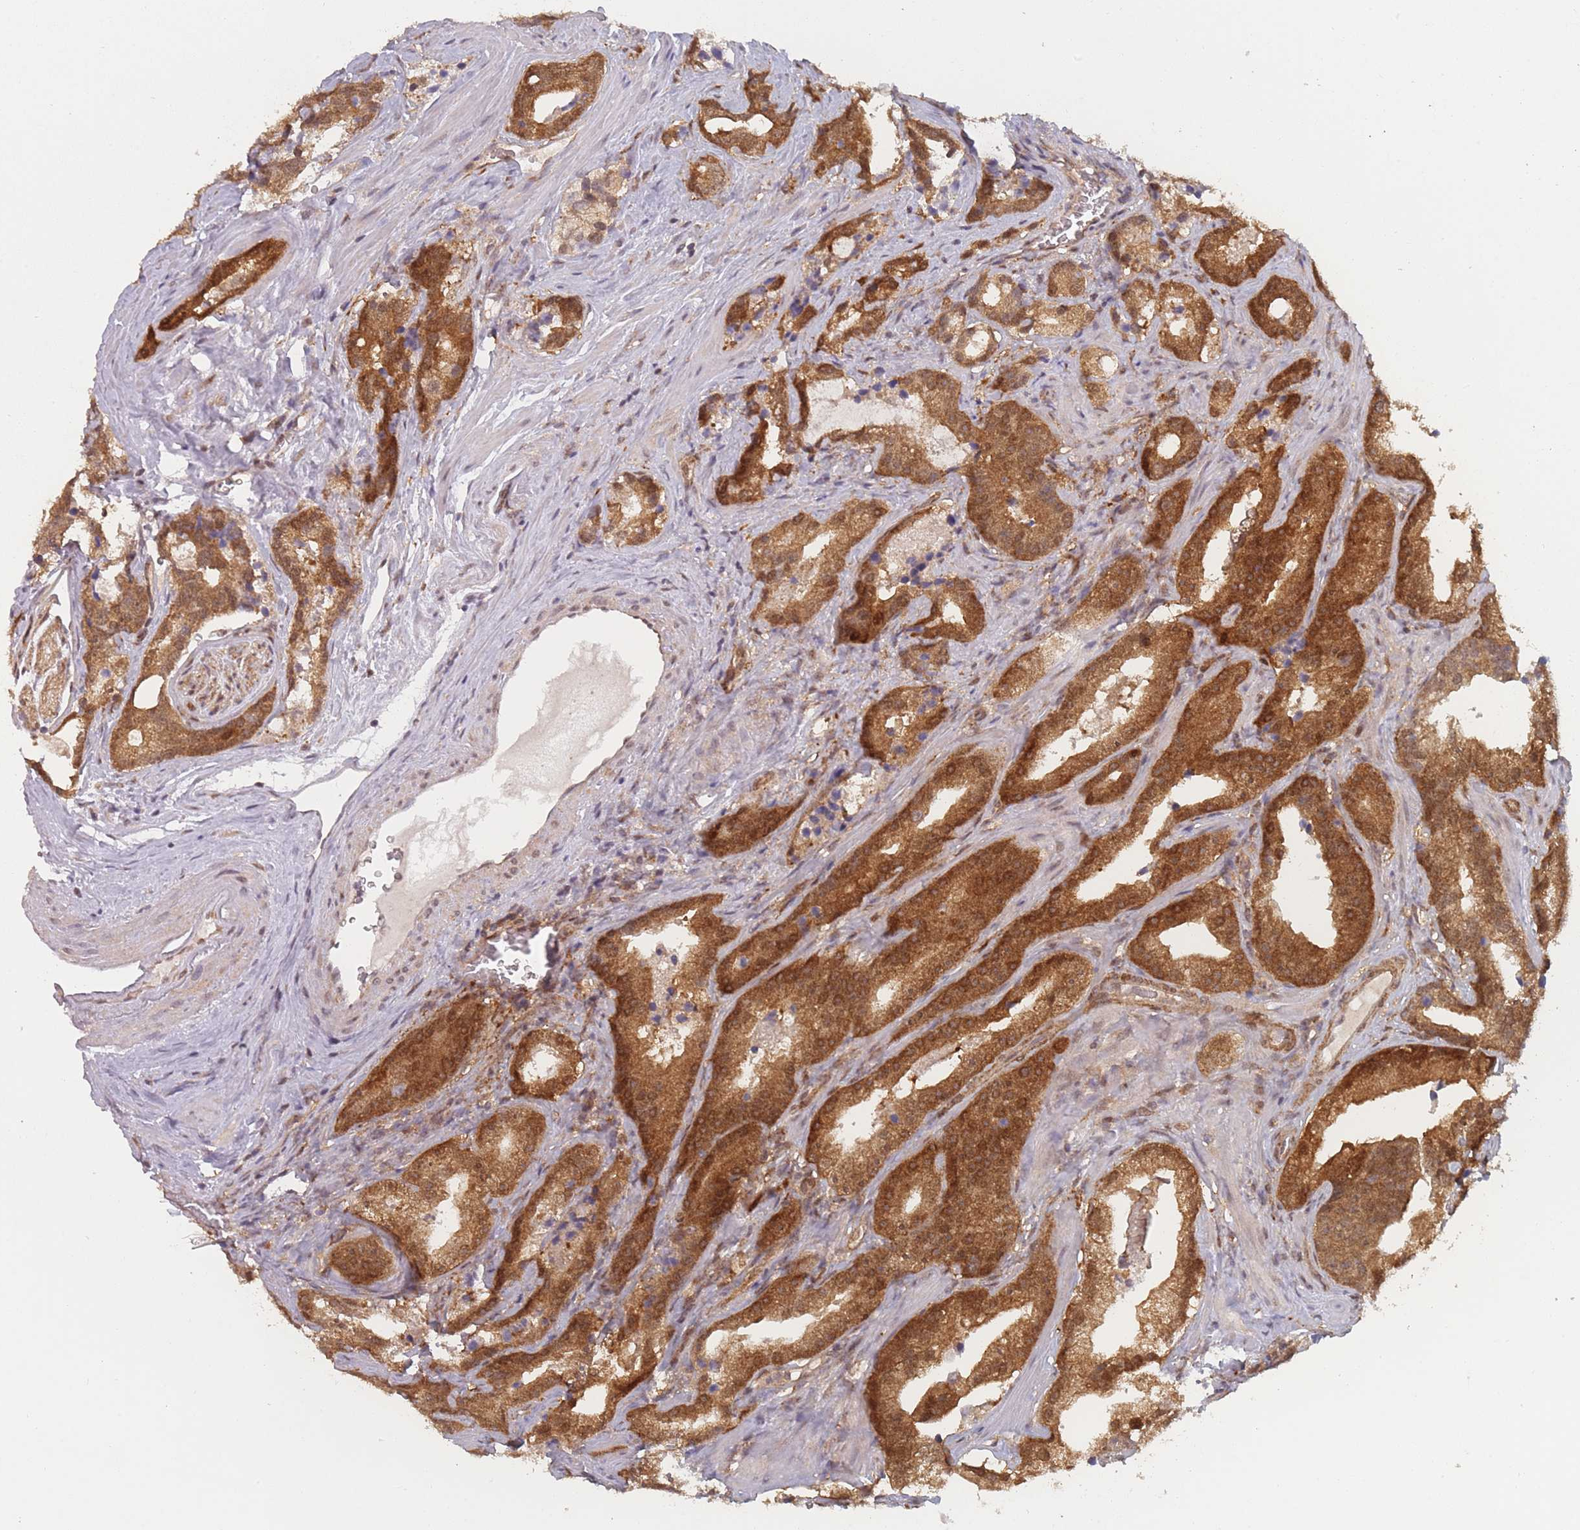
{"staining": {"intensity": "strong", "quantity": ">75%", "location": "cytoplasmic/membranous"}, "tissue": "prostate cancer", "cell_type": "Tumor cells", "image_type": "cancer", "snomed": [{"axis": "morphology", "description": "Adenocarcinoma, High grade"}, {"axis": "topography", "description": "Prostate"}], "caption": "An IHC histopathology image of neoplastic tissue is shown. Protein staining in brown shows strong cytoplasmic/membranous positivity in high-grade adenocarcinoma (prostate) within tumor cells.", "gene": "MRI1", "patient": {"sex": "male", "age": 62}}